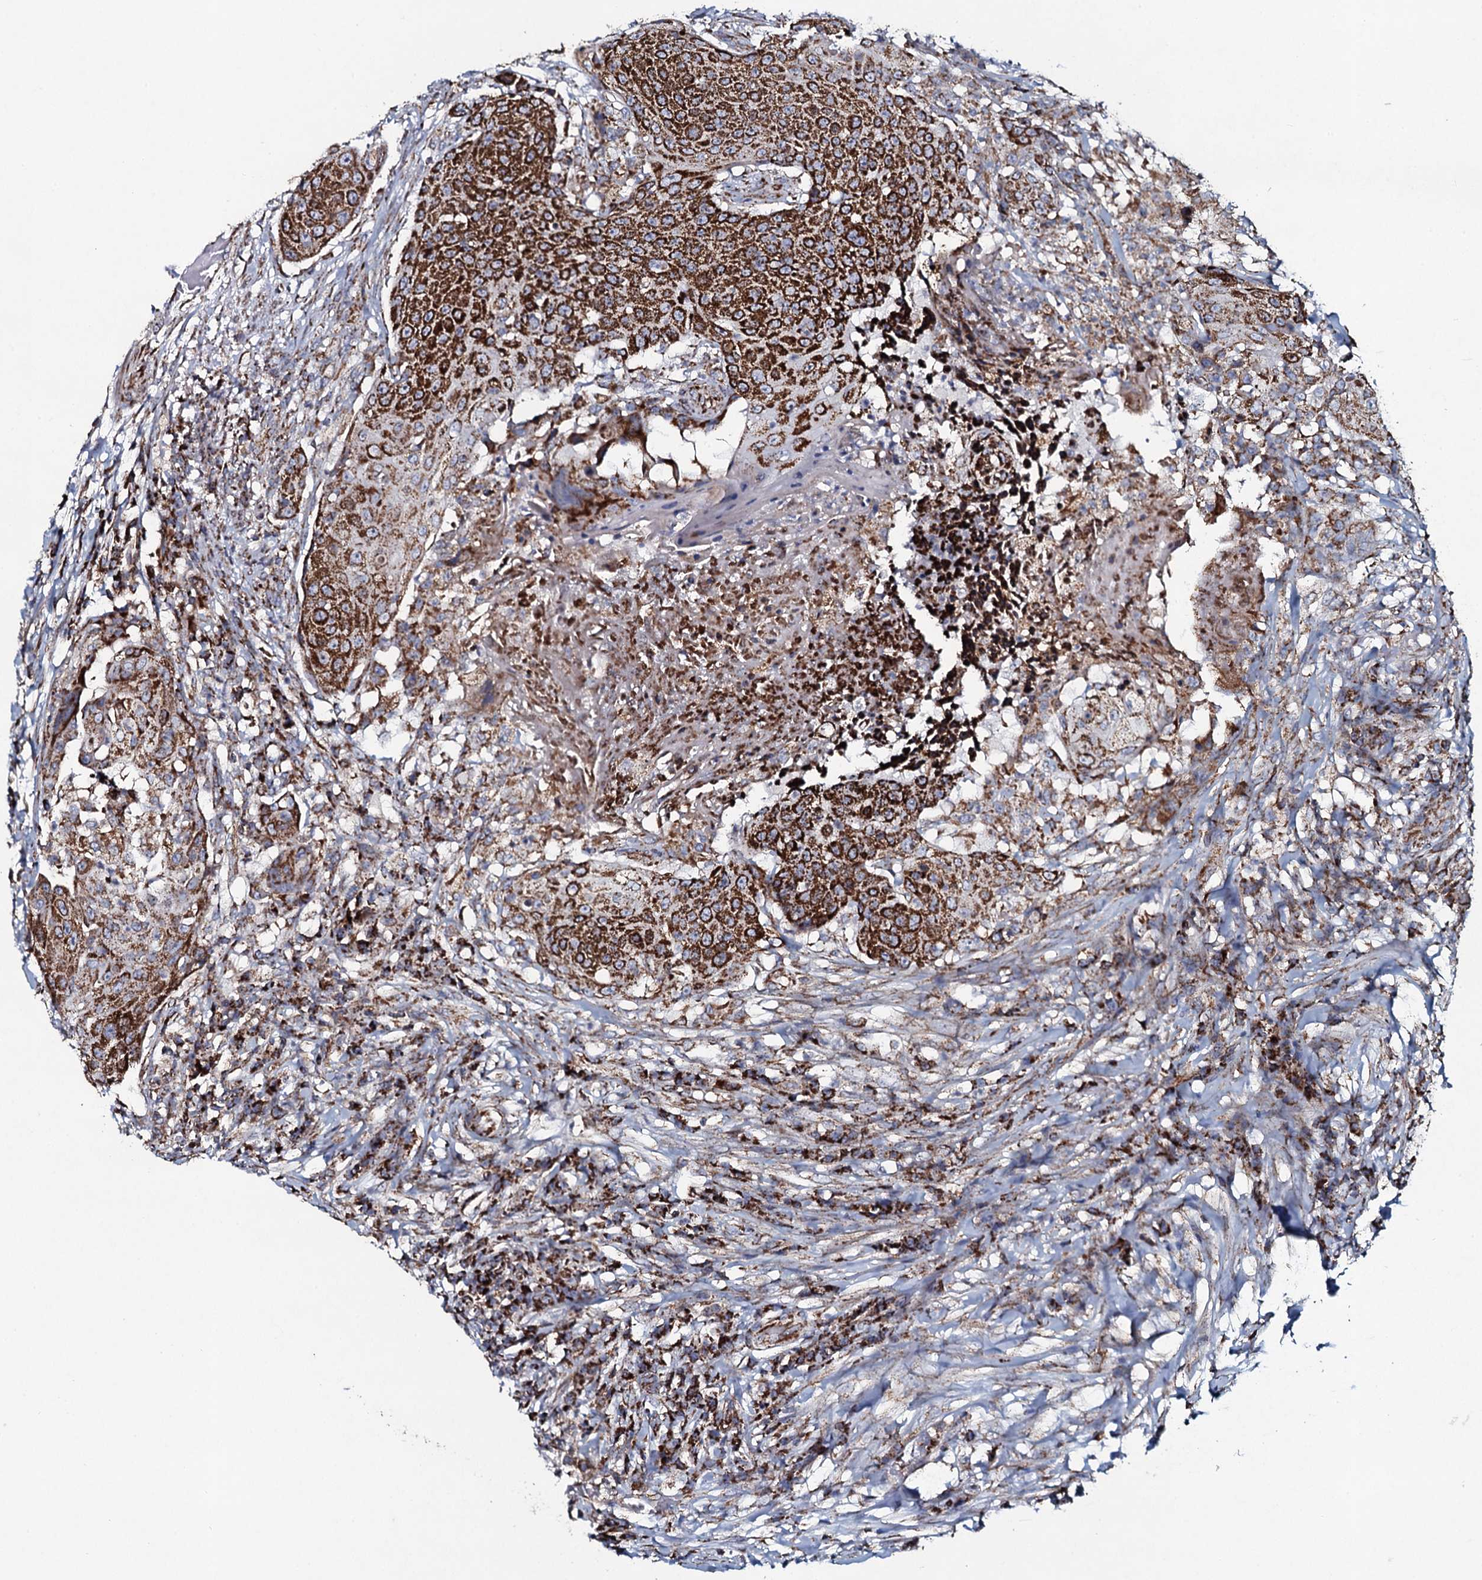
{"staining": {"intensity": "strong", "quantity": ">75%", "location": "cytoplasmic/membranous"}, "tissue": "urothelial cancer", "cell_type": "Tumor cells", "image_type": "cancer", "snomed": [{"axis": "morphology", "description": "Urothelial carcinoma, High grade"}, {"axis": "topography", "description": "Urinary bladder"}], "caption": "Urothelial cancer stained with a brown dye displays strong cytoplasmic/membranous positive staining in about >75% of tumor cells.", "gene": "EVC2", "patient": {"sex": "female", "age": 63}}